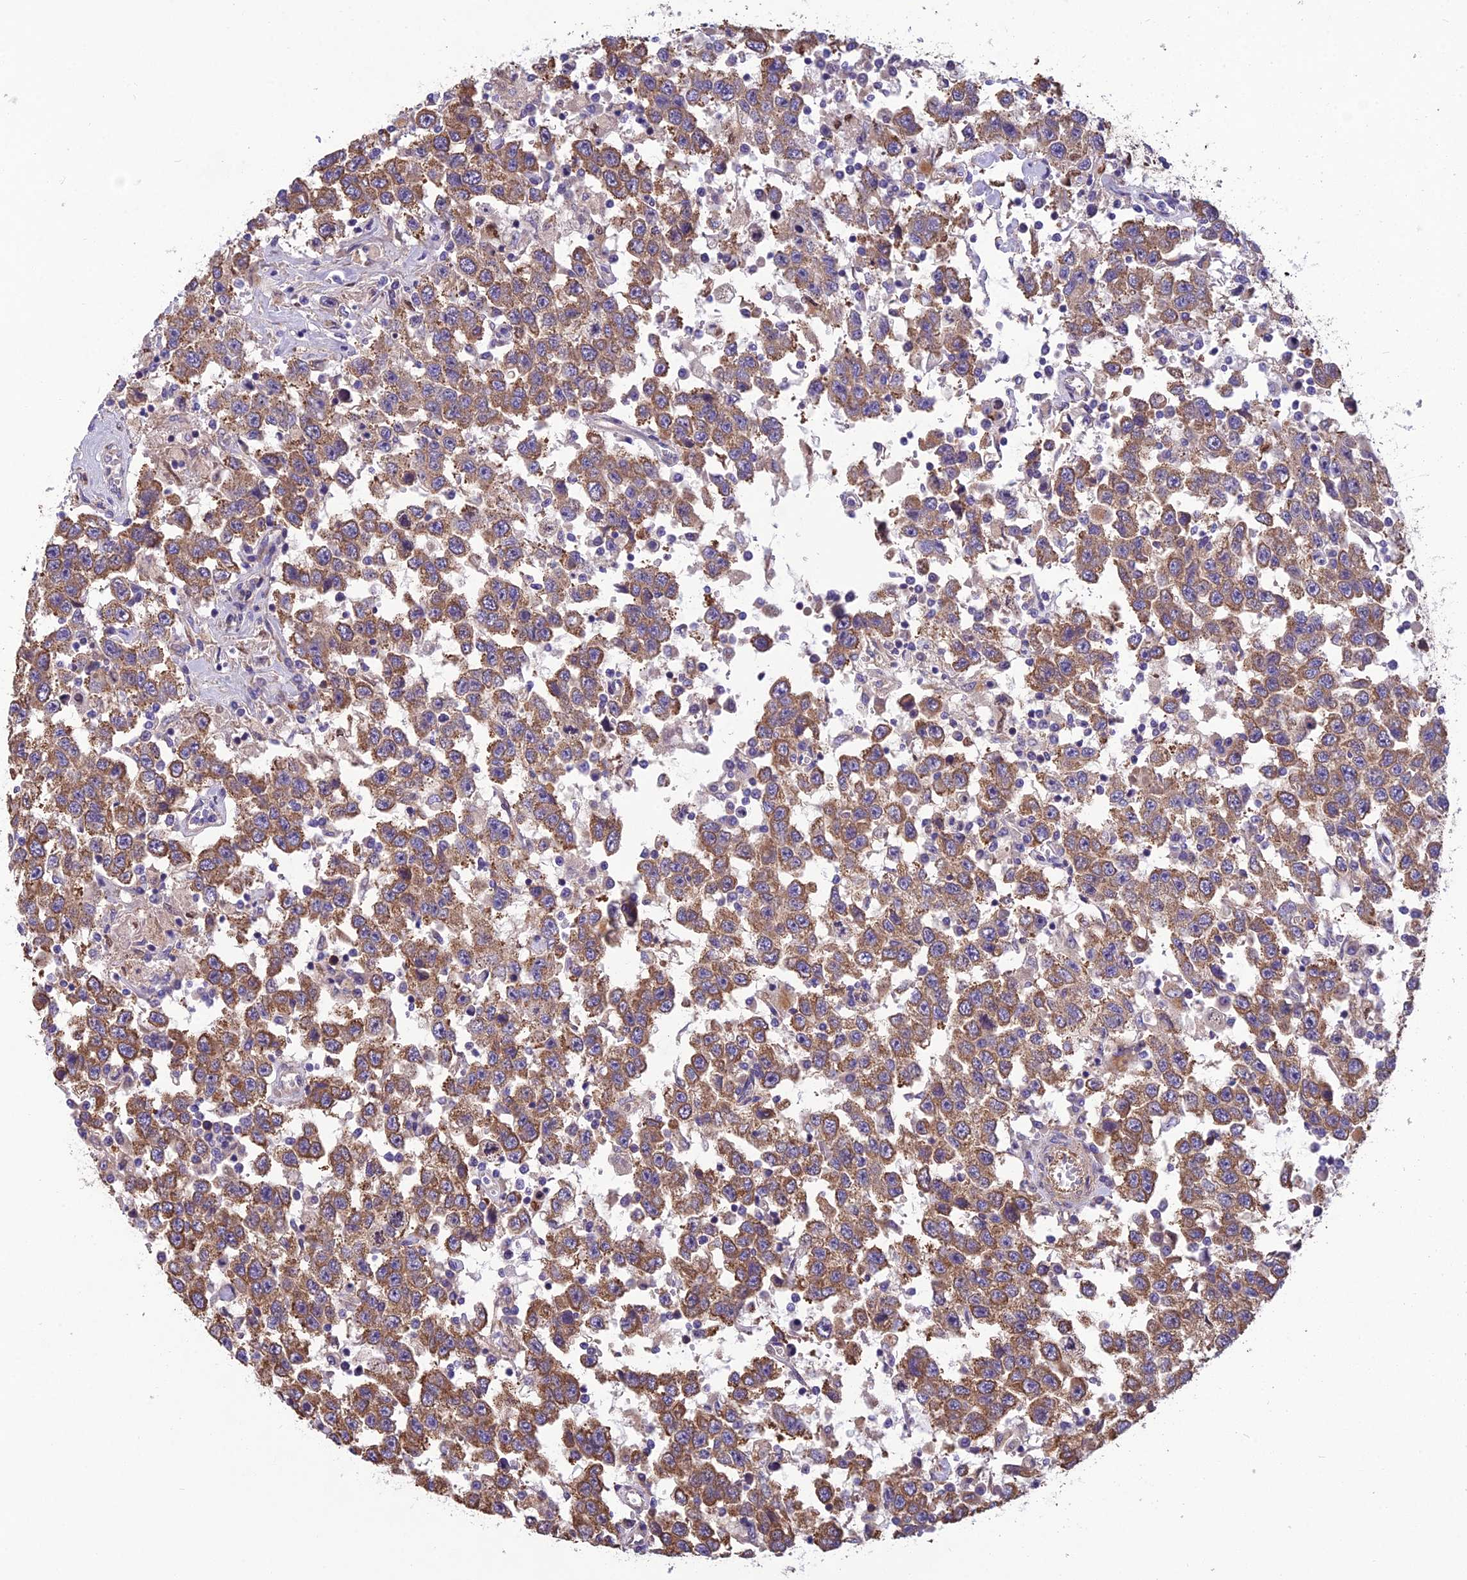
{"staining": {"intensity": "moderate", "quantity": ">75%", "location": "cytoplasmic/membranous"}, "tissue": "testis cancer", "cell_type": "Tumor cells", "image_type": "cancer", "snomed": [{"axis": "morphology", "description": "Seminoma, NOS"}, {"axis": "topography", "description": "Testis"}], "caption": "Moderate cytoplasmic/membranous staining is present in approximately >75% of tumor cells in testis seminoma.", "gene": "SPDL1", "patient": {"sex": "male", "age": 41}}